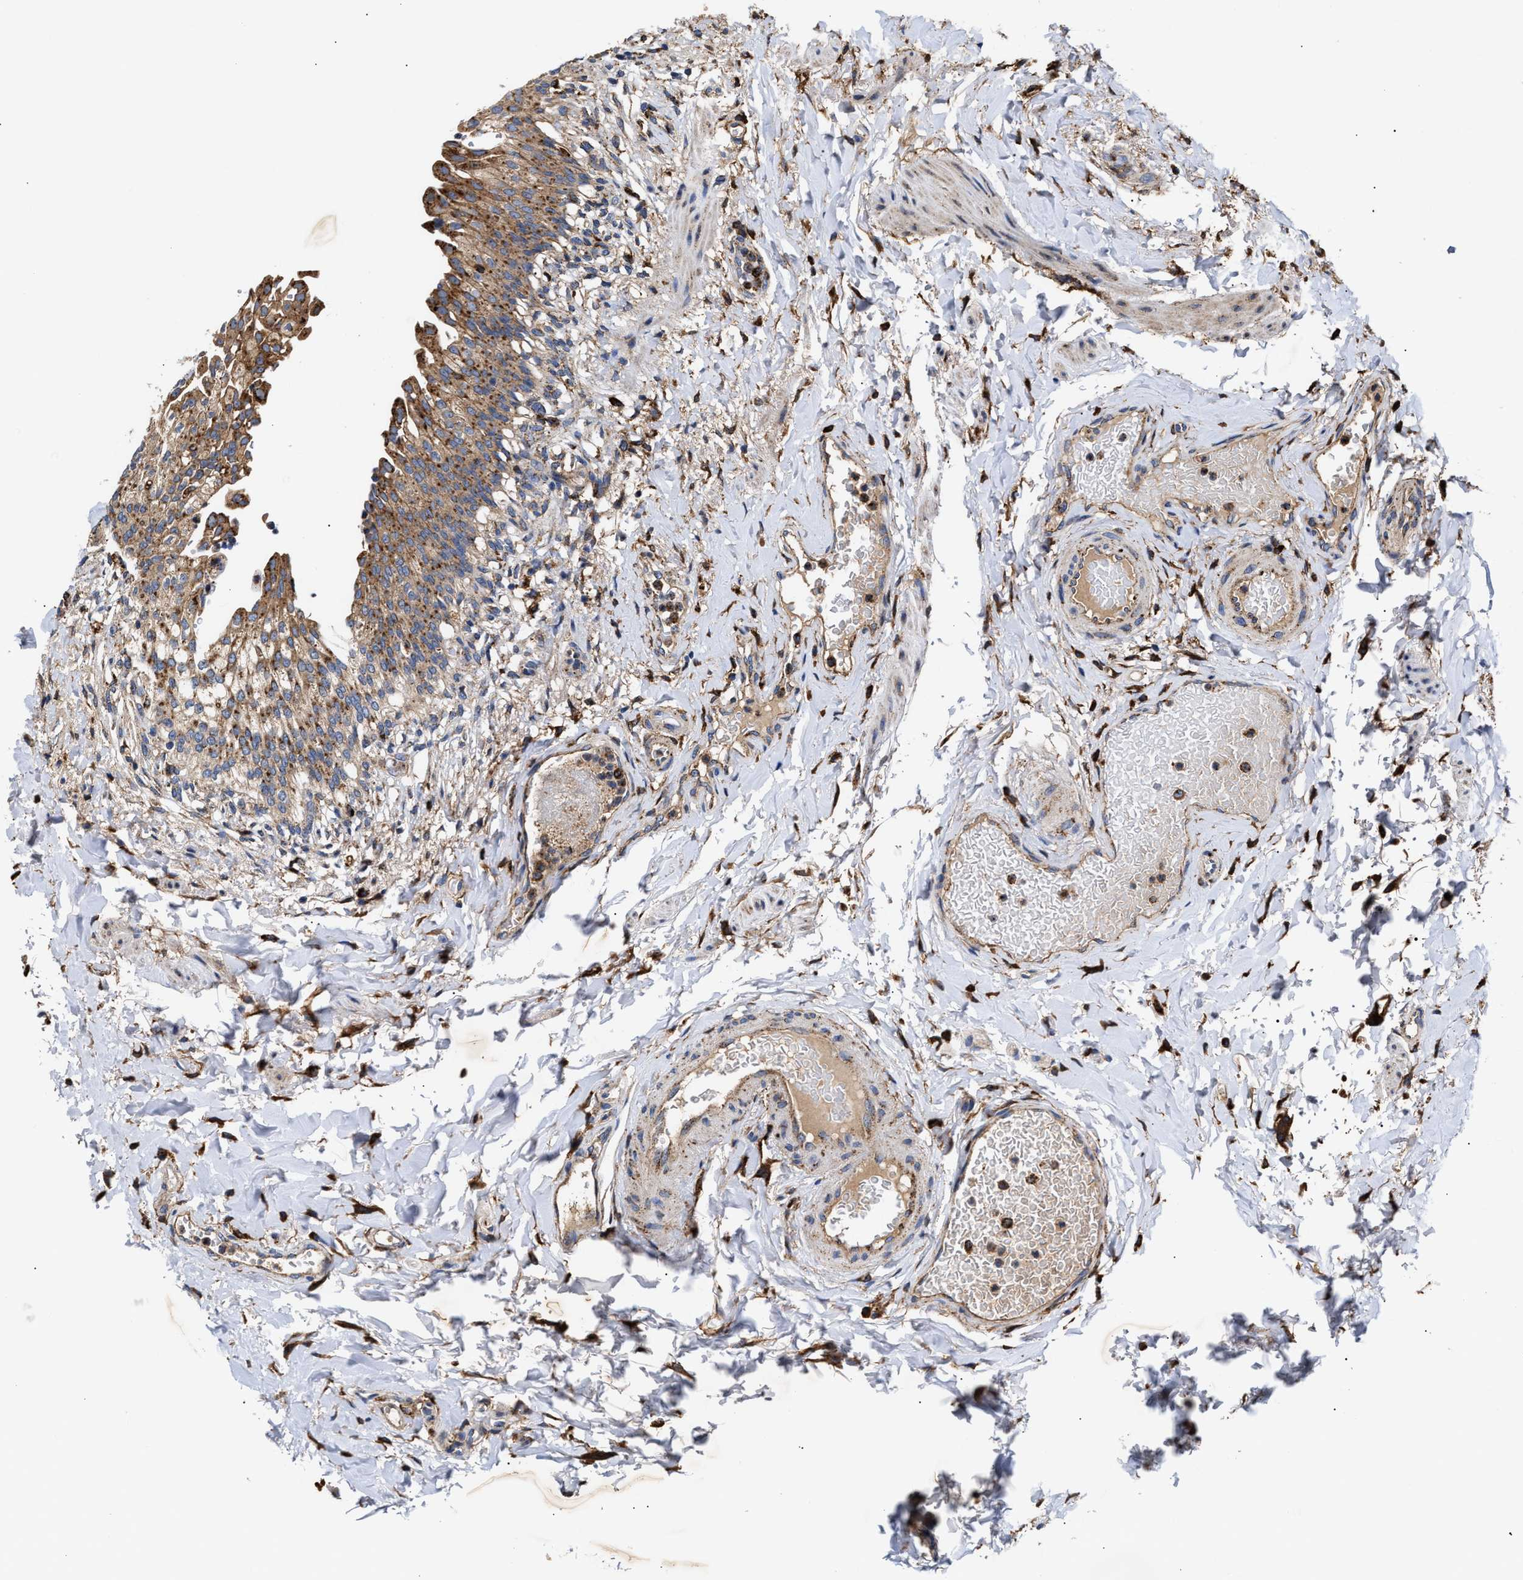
{"staining": {"intensity": "moderate", "quantity": ">75%", "location": "cytoplasmic/membranous"}, "tissue": "urinary bladder", "cell_type": "Urothelial cells", "image_type": "normal", "snomed": [{"axis": "morphology", "description": "Normal tissue, NOS"}, {"axis": "topography", "description": "Urinary bladder"}], "caption": "Immunohistochemical staining of normal human urinary bladder reveals >75% levels of moderate cytoplasmic/membranous protein staining in approximately >75% of urothelial cells.", "gene": "CCDC146", "patient": {"sex": "female", "age": 60}}